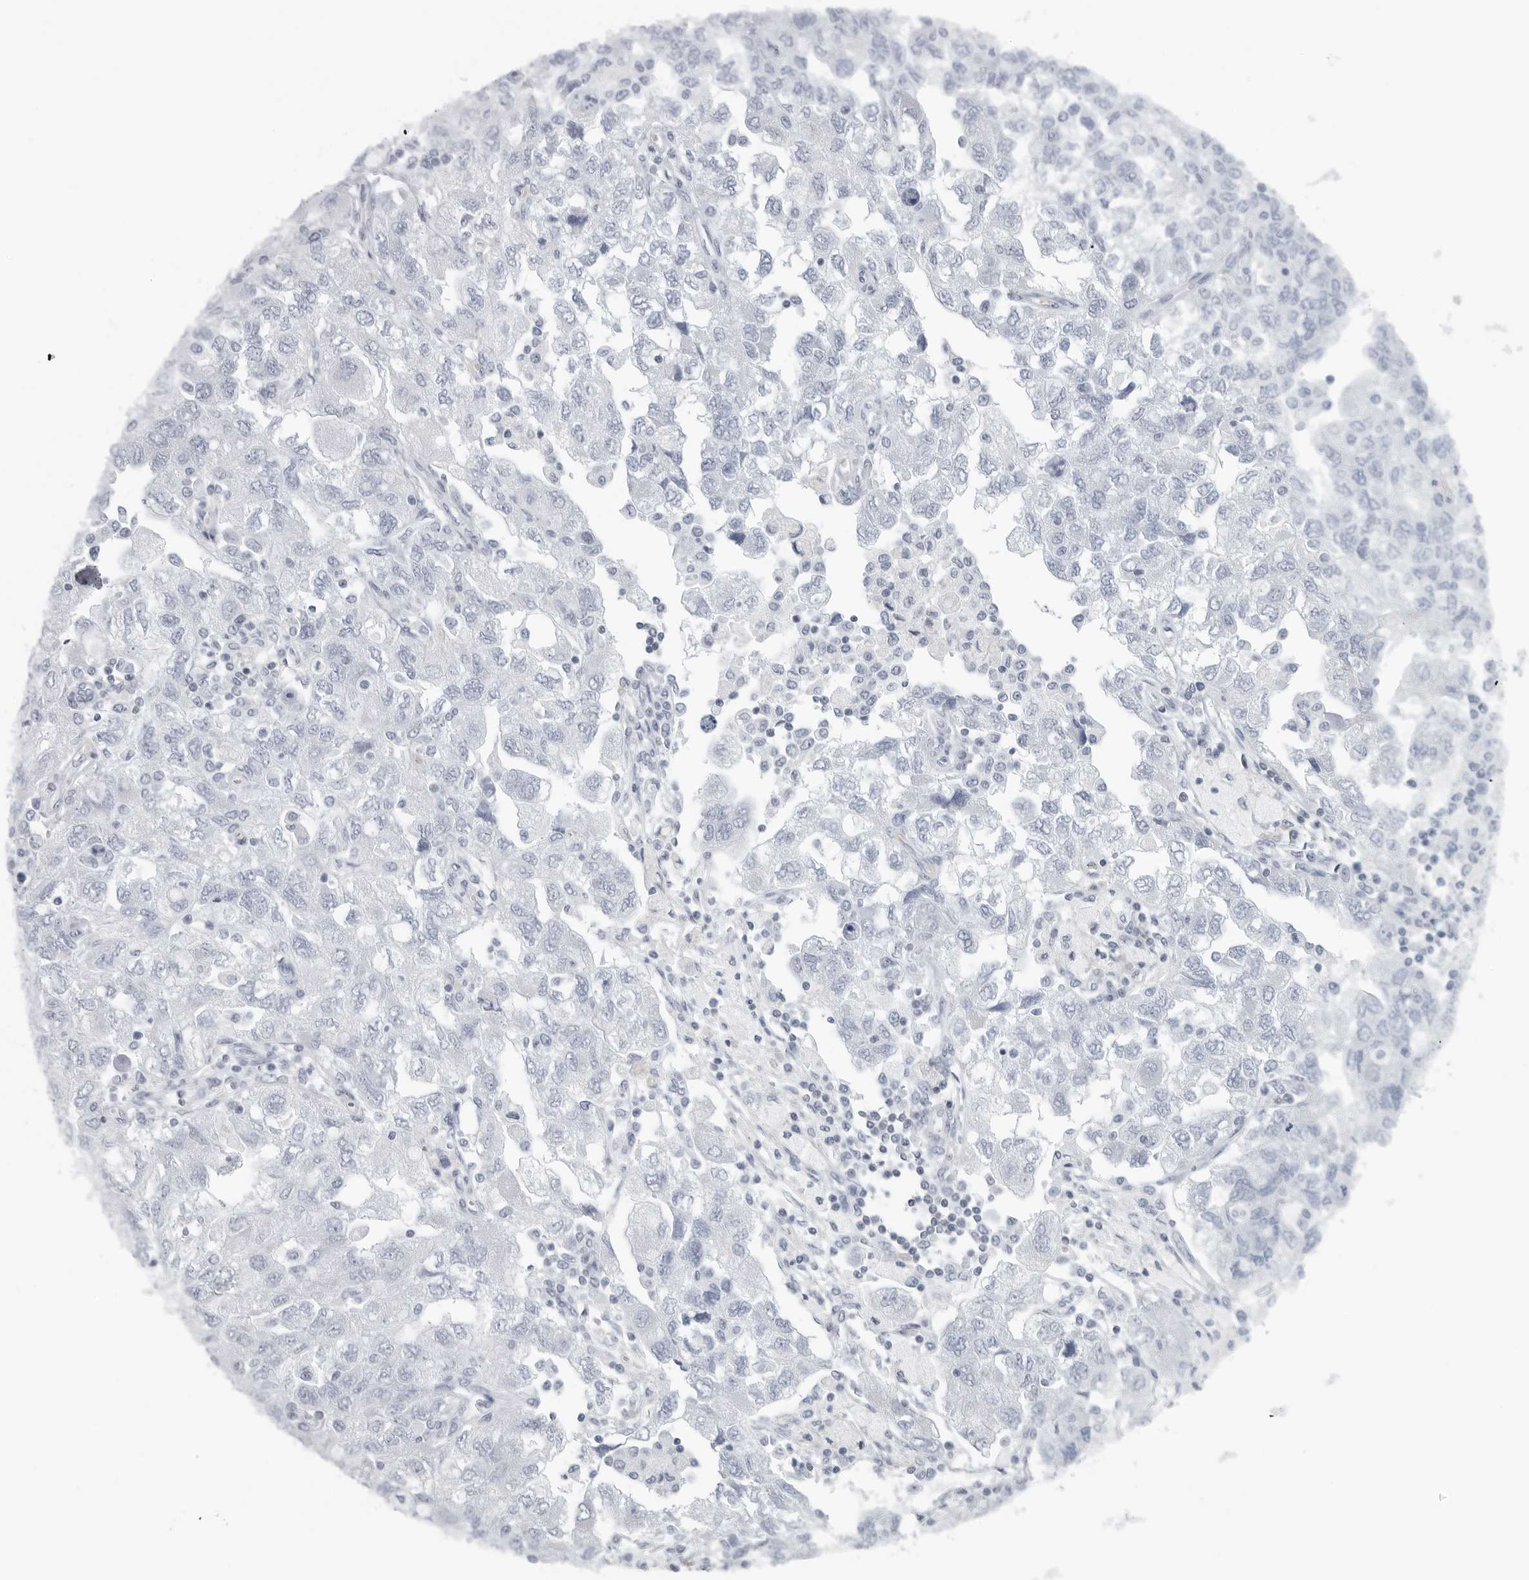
{"staining": {"intensity": "negative", "quantity": "none", "location": "none"}, "tissue": "ovarian cancer", "cell_type": "Tumor cells", "image_type": "cancer", "snomed": [{"axis": "morphology", "description": "Carcinoma, NOS"}, {"axis": "morphology", "description": "Cystadenocarcinoma, serous, NOS"}, {"axis": "topography", "description": "Ovary"}], "caption": "Immunohistochemistry image of neoplastic tissue: ovarian cancer stained with DAB shows no significant protein expression in tumor cells.", "gene": "EPB41", "patient": {"sex": "female", "age": 69}}